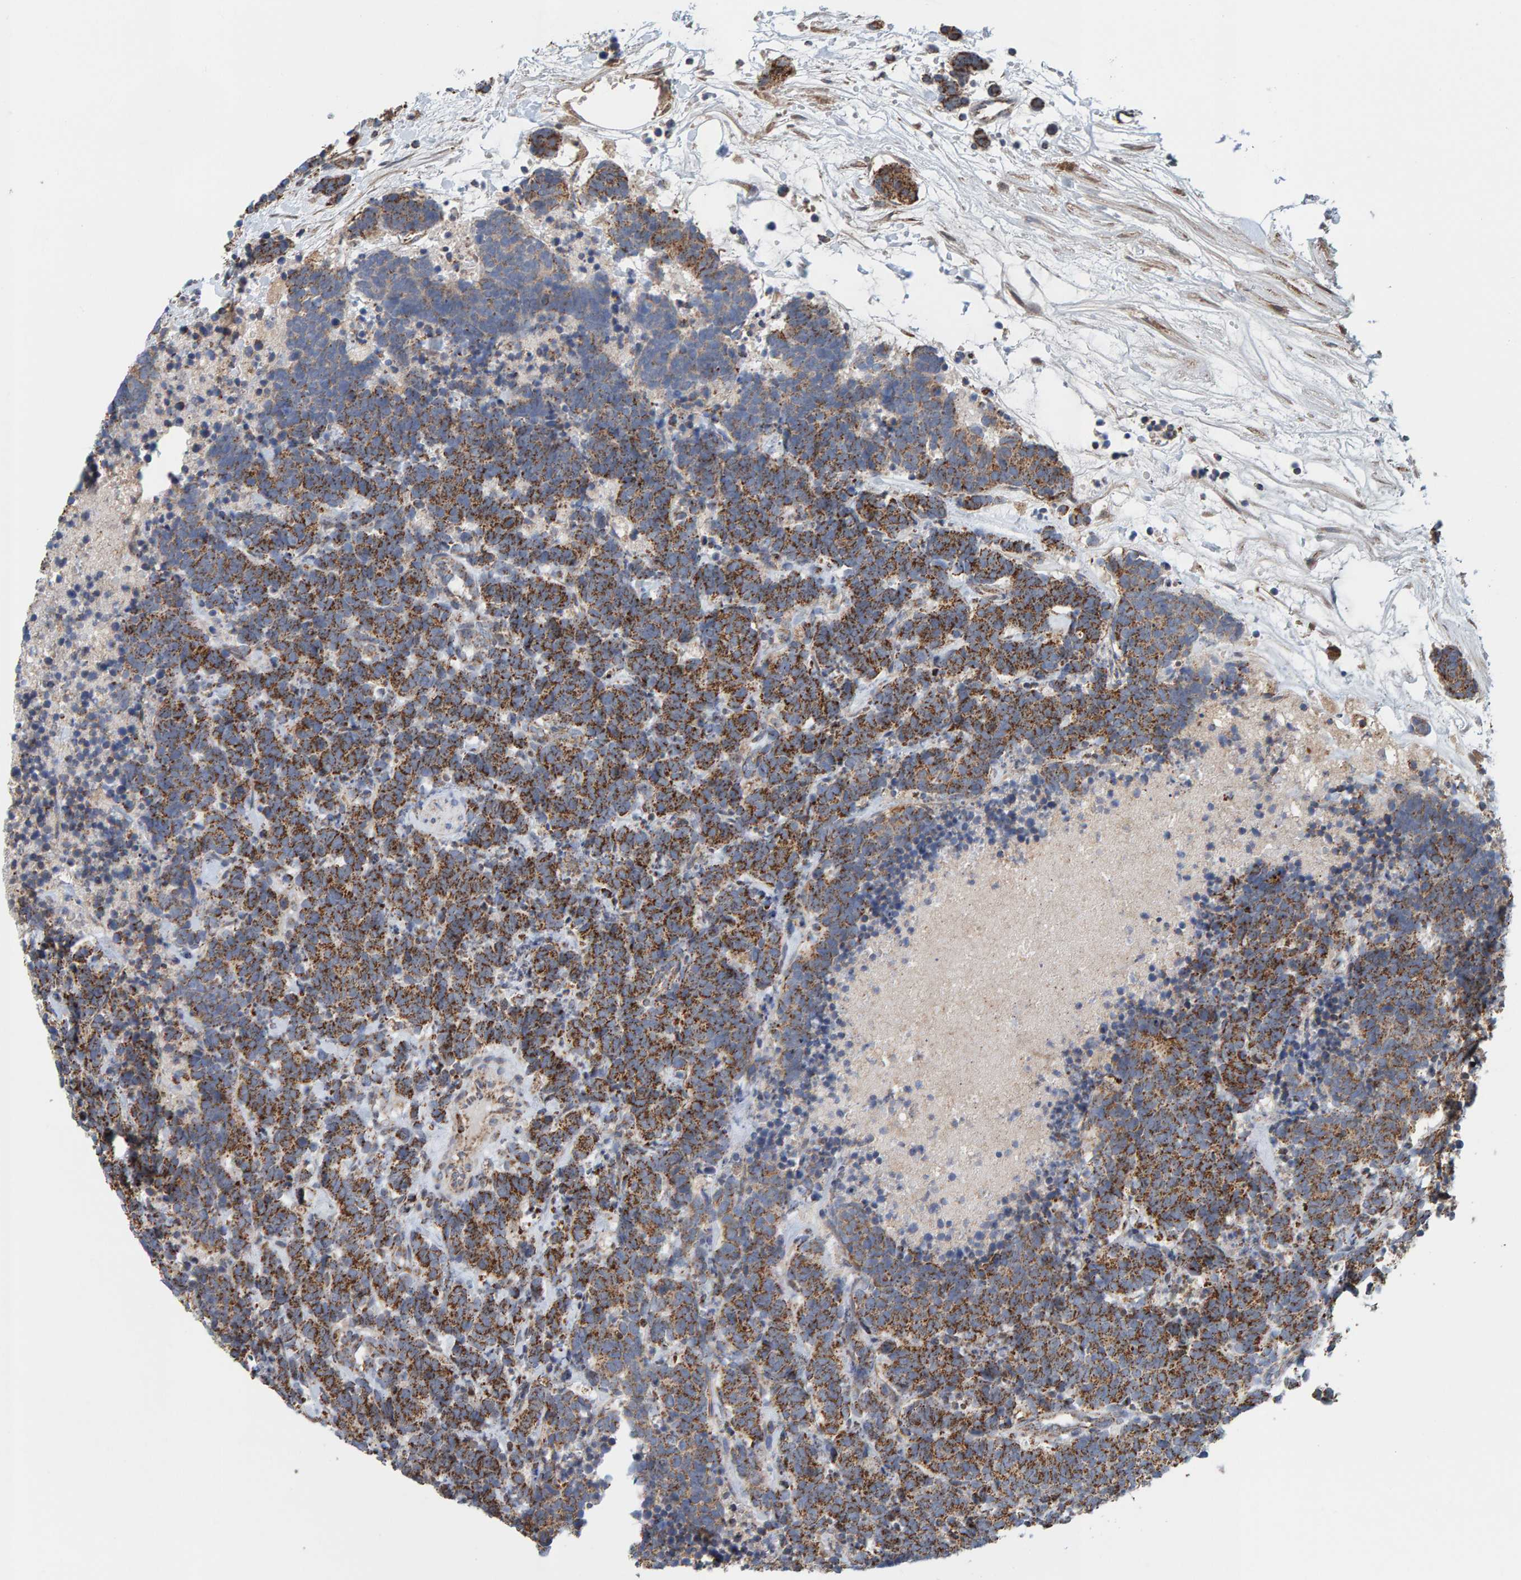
{"staining": {"intensity": "strong", "quantity": ">75%", "location": "cytoplasmic/membranous"}, "tissue": "carcinoid", "cell_type": "Tumor cells", "image_type": "cancer", "snomed": [{"axis": "morphology", "description": "Carcinoma, NOS"}, {"axis": "morphology", "description": "Carcinoid, malignant, NOS"}, {"axis": "topography", "description": "Urinary bladder"}], "caption": "There is high levels of strong cytoplasmic/membranous positivity in tumor cells of carcinoid, as demonstrated by immunohistochemical staining (brown color).", "gene": "MRPL45", "patient": {"sex": "male", "age": 57}}